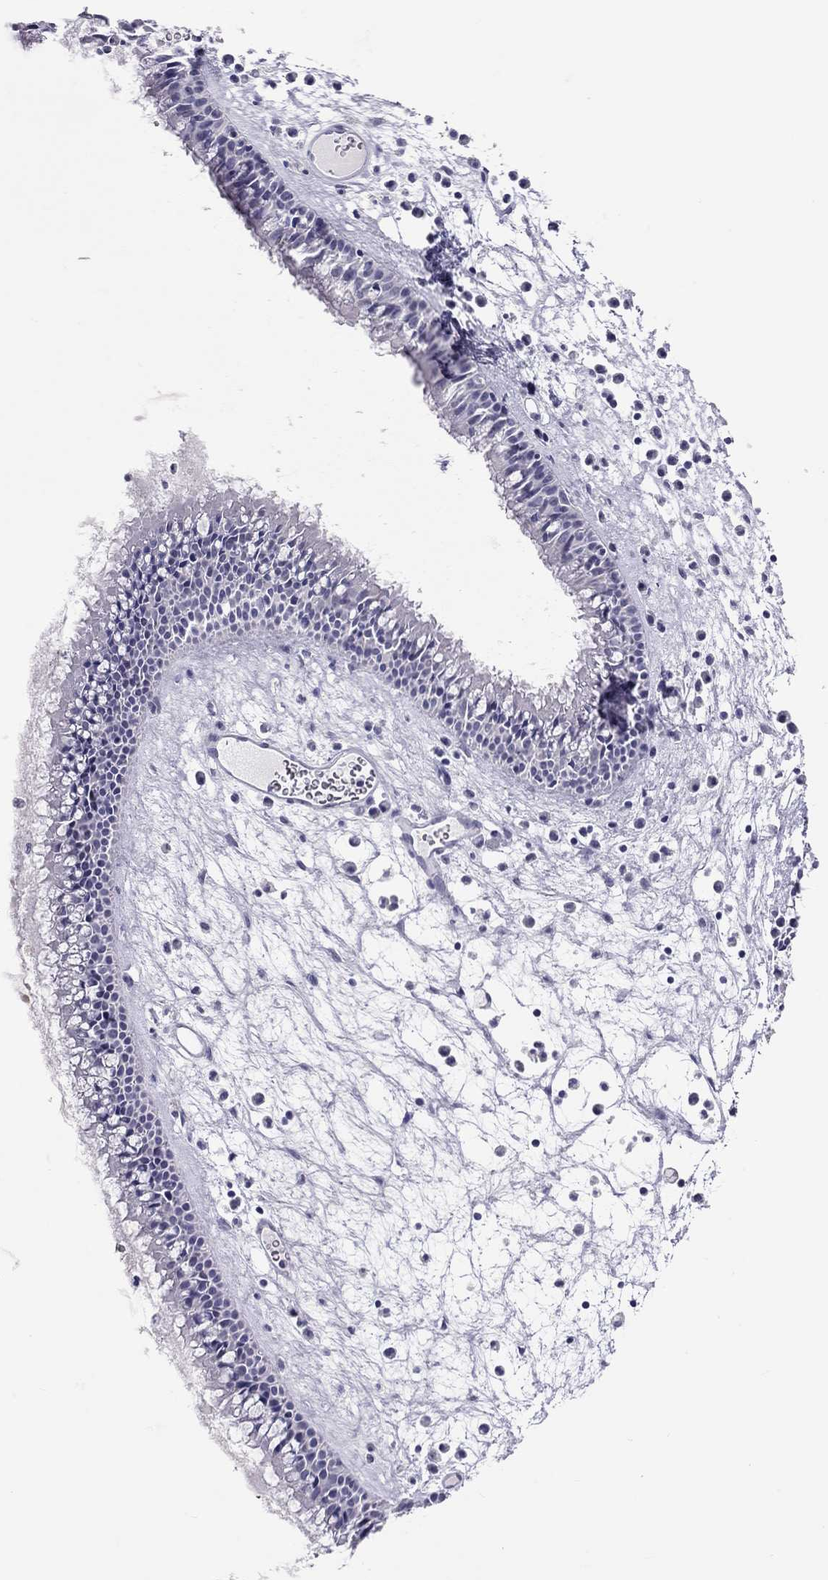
{"staining": {"intensity": "negative", "quantity": "none", "location": "none"}, "tissue": "nasopharynx", "cell_type": "Respiratory epithelial cells", "image_type": "normal", "snomed": [{"axis": "morphology", "description": "Normal tissue, NOS"}, {"axis": "topography", "description": "Nasopharynx"}], "caption": "DAB (3,3'-diaminobenzidine) immunohistochemical staining of unremarkable nasopharynx reveals no significant staining in respiratory epithelial cells.", "gene": "CHRNB3", "patient": {"sex": "female", "age": 47}}